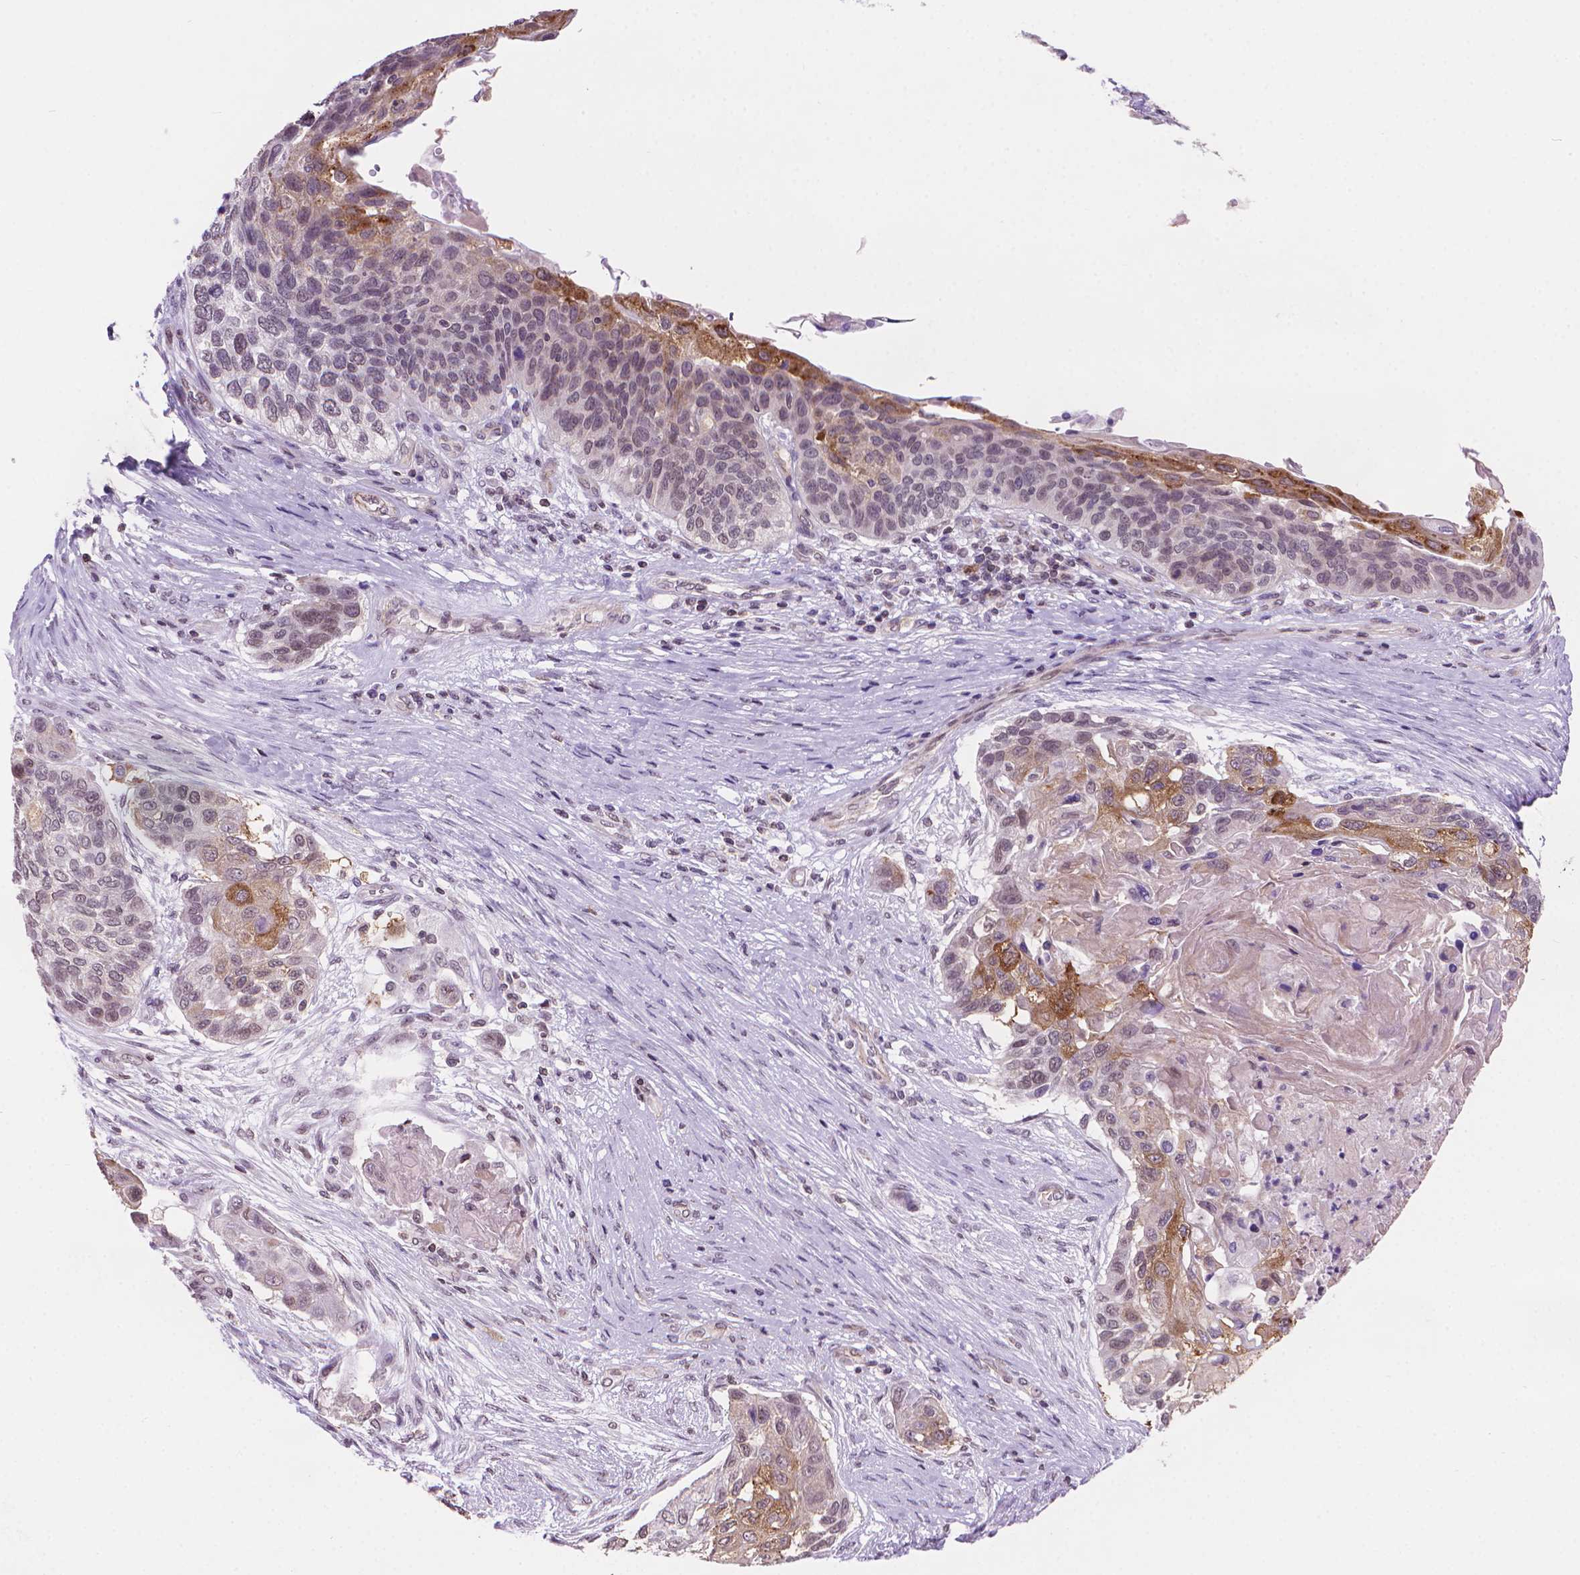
{"staining": {"intensity": "moderate", "quantity": "<25%", "location": "cytoplasmic/membranous"}, "tissue": "lung cancer", "cell_type": "Tumor cells", "image_type": "cancer", "snomed": [{"axis": "morphology", "description": "Squamous cell carcinoma, NOS"}, {"axis": "topography", "description": "Lung"}], "caption": "DAB (3,3'-diaminobenzidine) immunohistochemical staining of lung squamous cell carcinoma demonstrates moderate cytoplasmic/membranous protein positivity in about <25% of tumor cells.", "gene": "TMEM184A", "patient": {"sex": "male", "age": 69}}